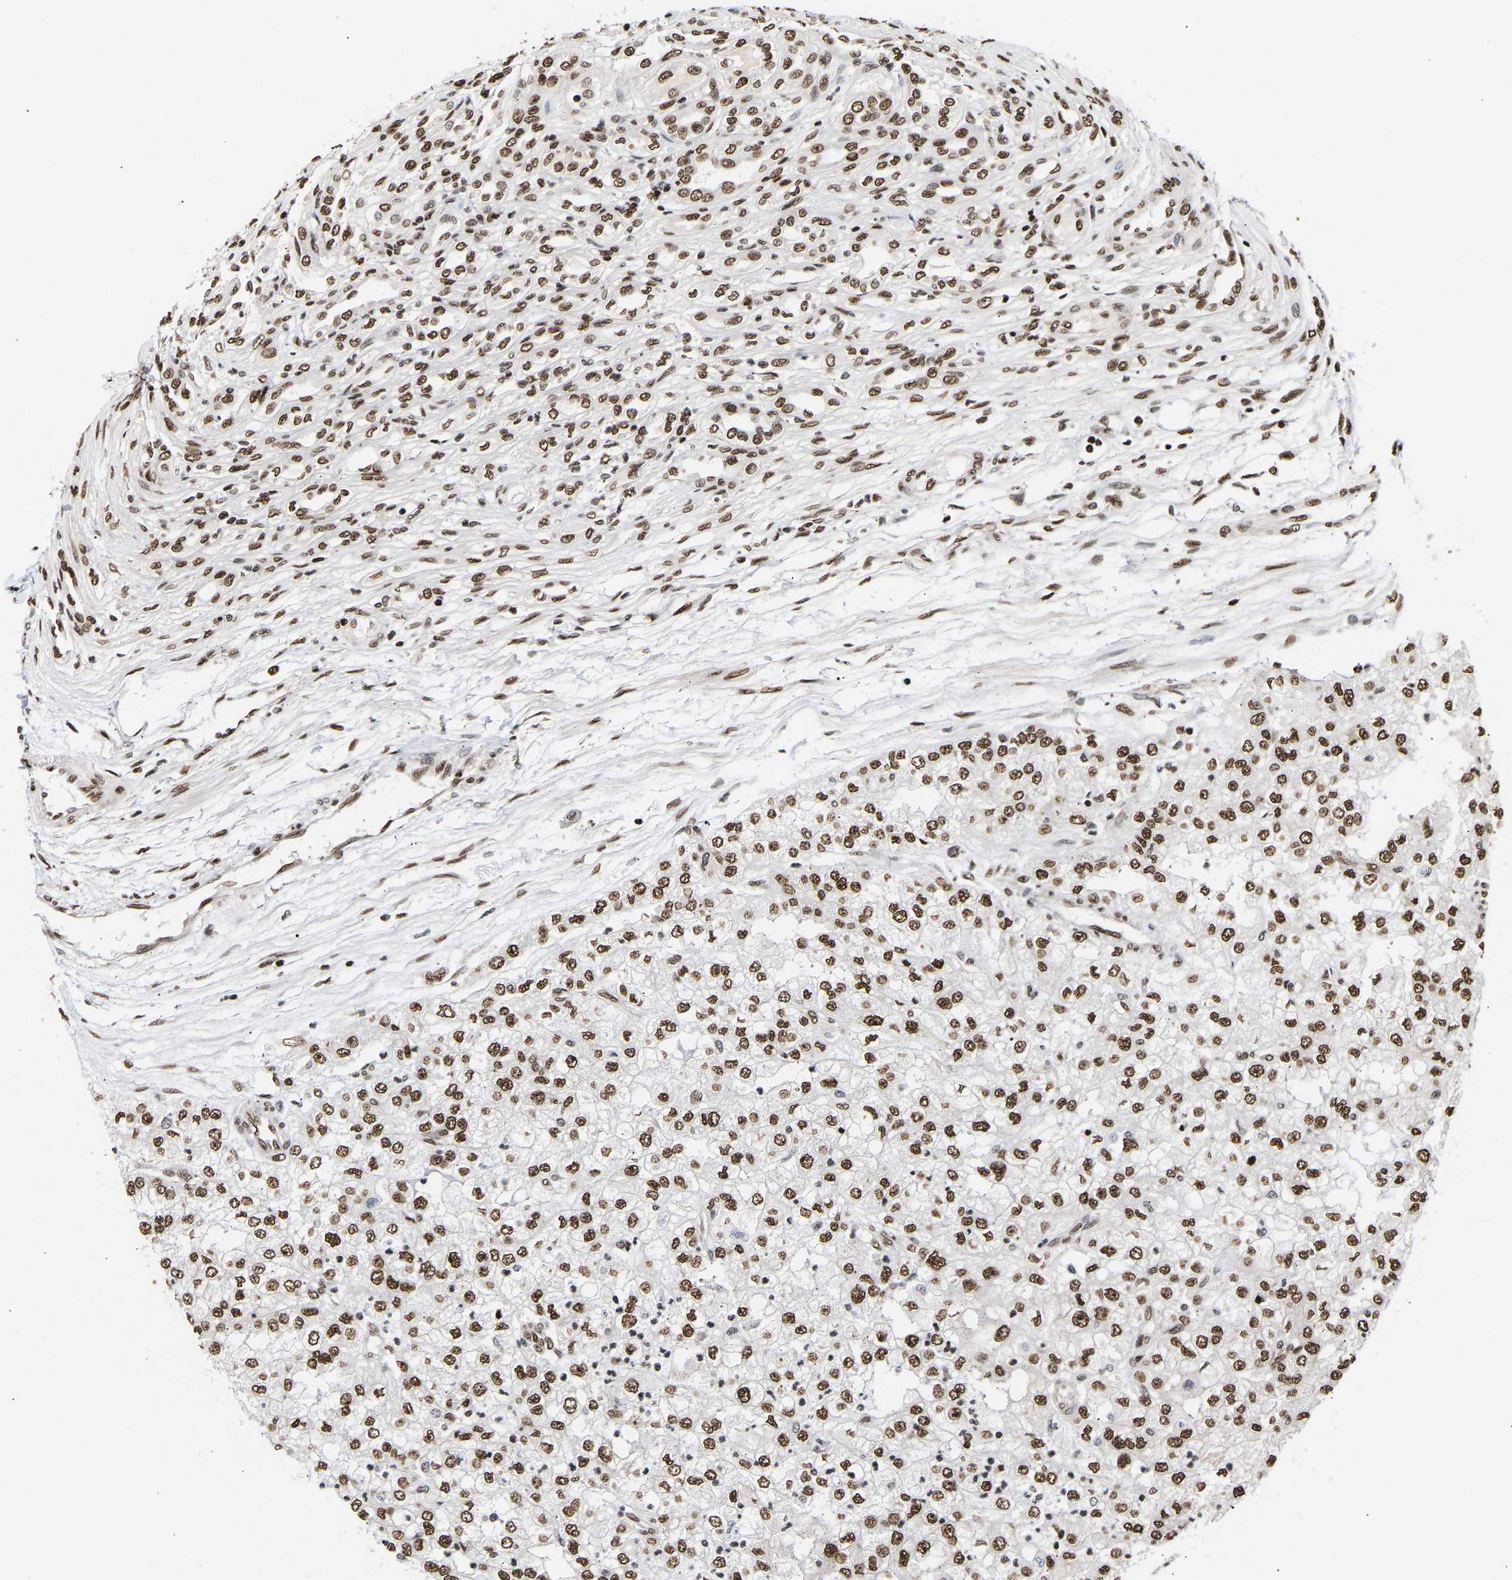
{"staining": {"intensity": "strong", "quantity": ">75%", "location": "nuclear"}, "tissue": "renal cancer", "cell_type": "Tumor cells", "image_type": "cancer", "snomed": [{"axis": "morphology", "description": "Adenocarcinoma, NOS"}, {"axis": "topography", "description": "Kidney"}], "caption": "Adenocarcinoma (renal) stained for a protein reveals strong nuclear positivity in tumor cells.", "gene": "PSIP1", "patient": {"sex": "female", "age": 54}}